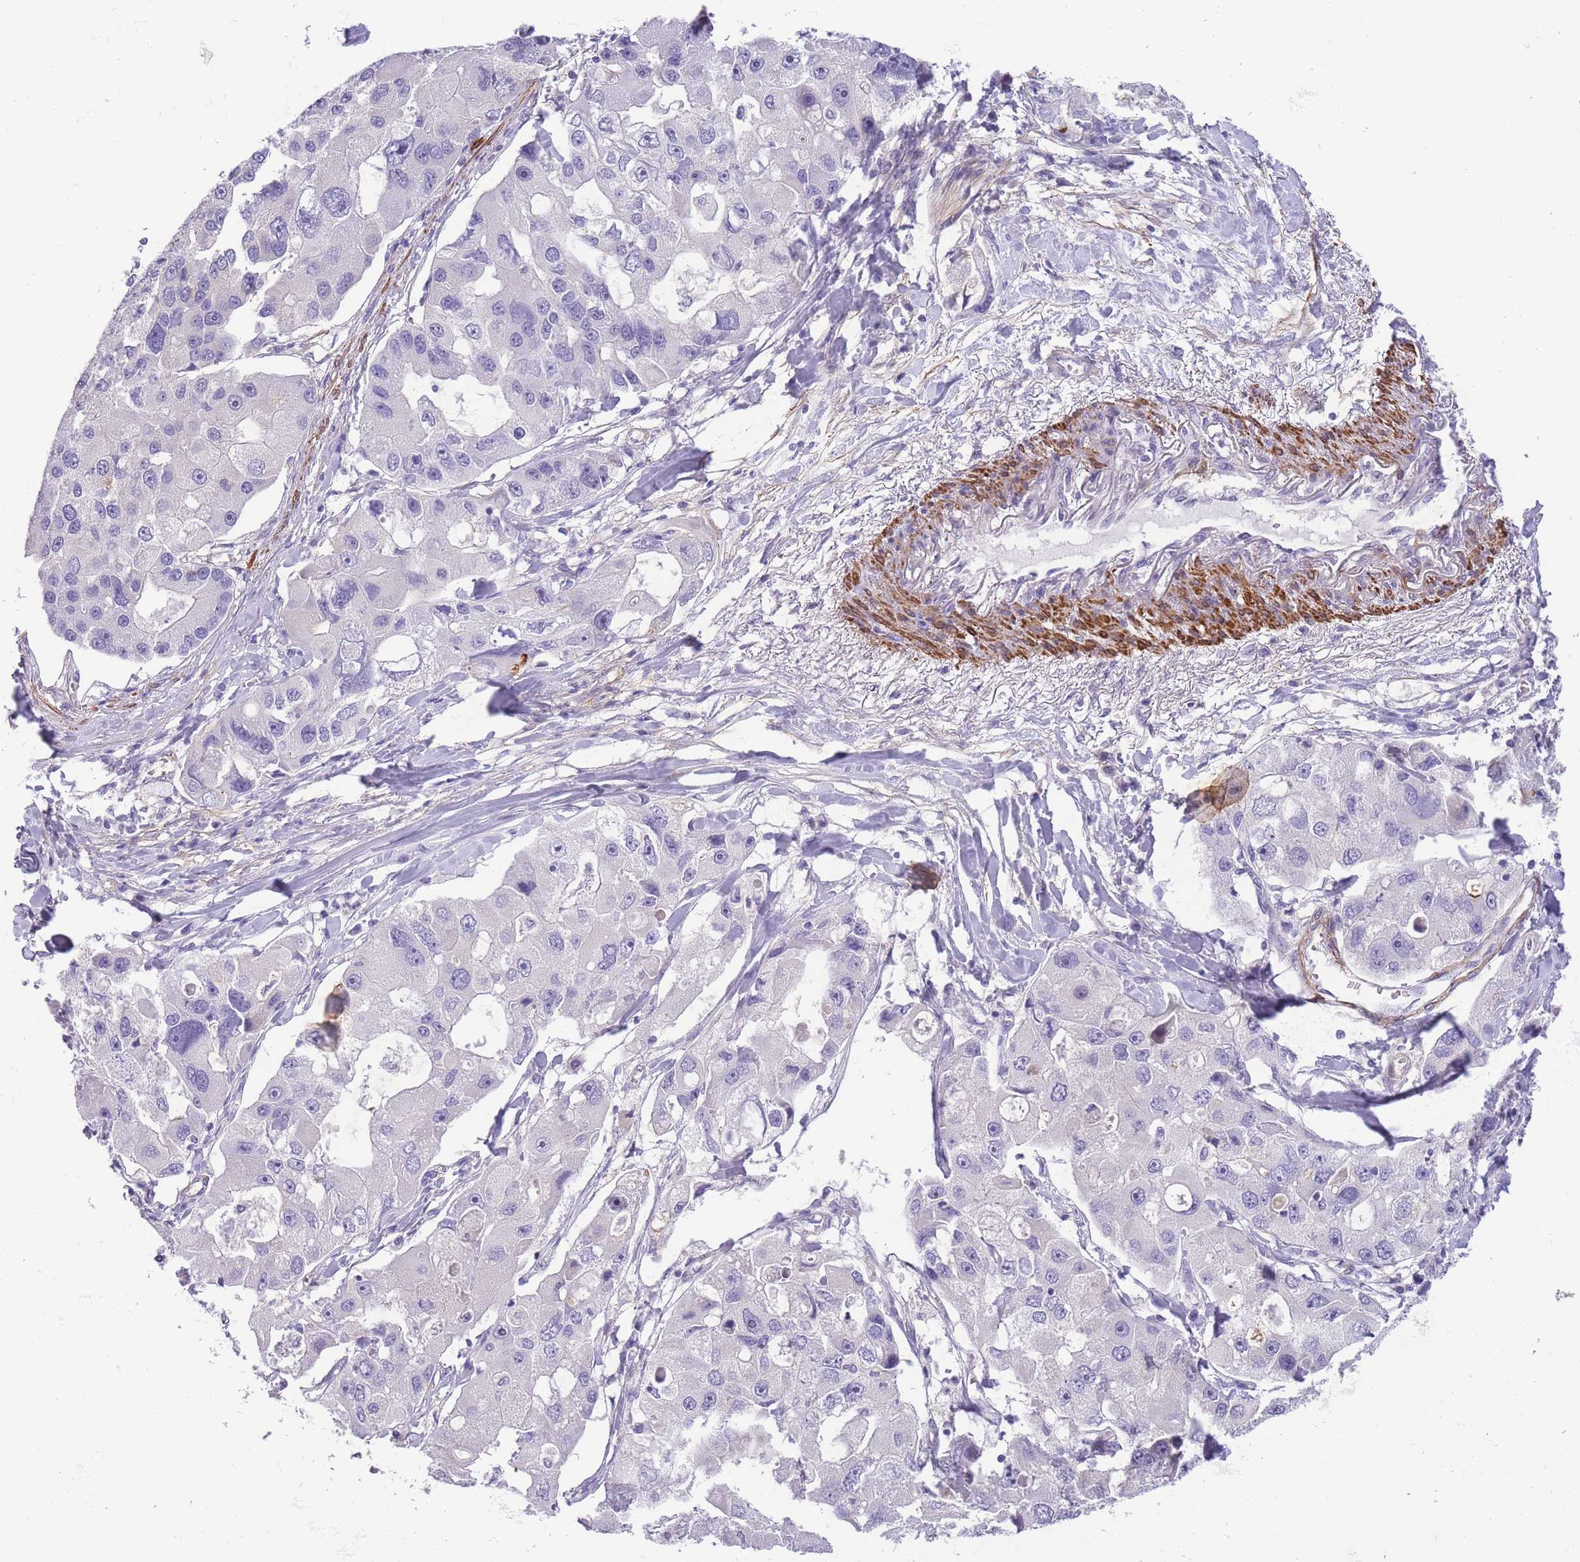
{"staining": {"intensity": "negative", "quantity": "none", "location": "none"}, "tissue": "lung cancer", "cell_type": "Tumor cells", "image_type": "cancer", "snomed": [{"axis": "morphology", "description": "Adenocarcinoma, NOS"}, {"axis": "topography", "description": "Lung"}], "caption": "Tumor cells show no significant positivity in lung cancer (adenocarcinoma).", "gene": "FAM124A", "patient": {"sex": "female", "age": 54}}